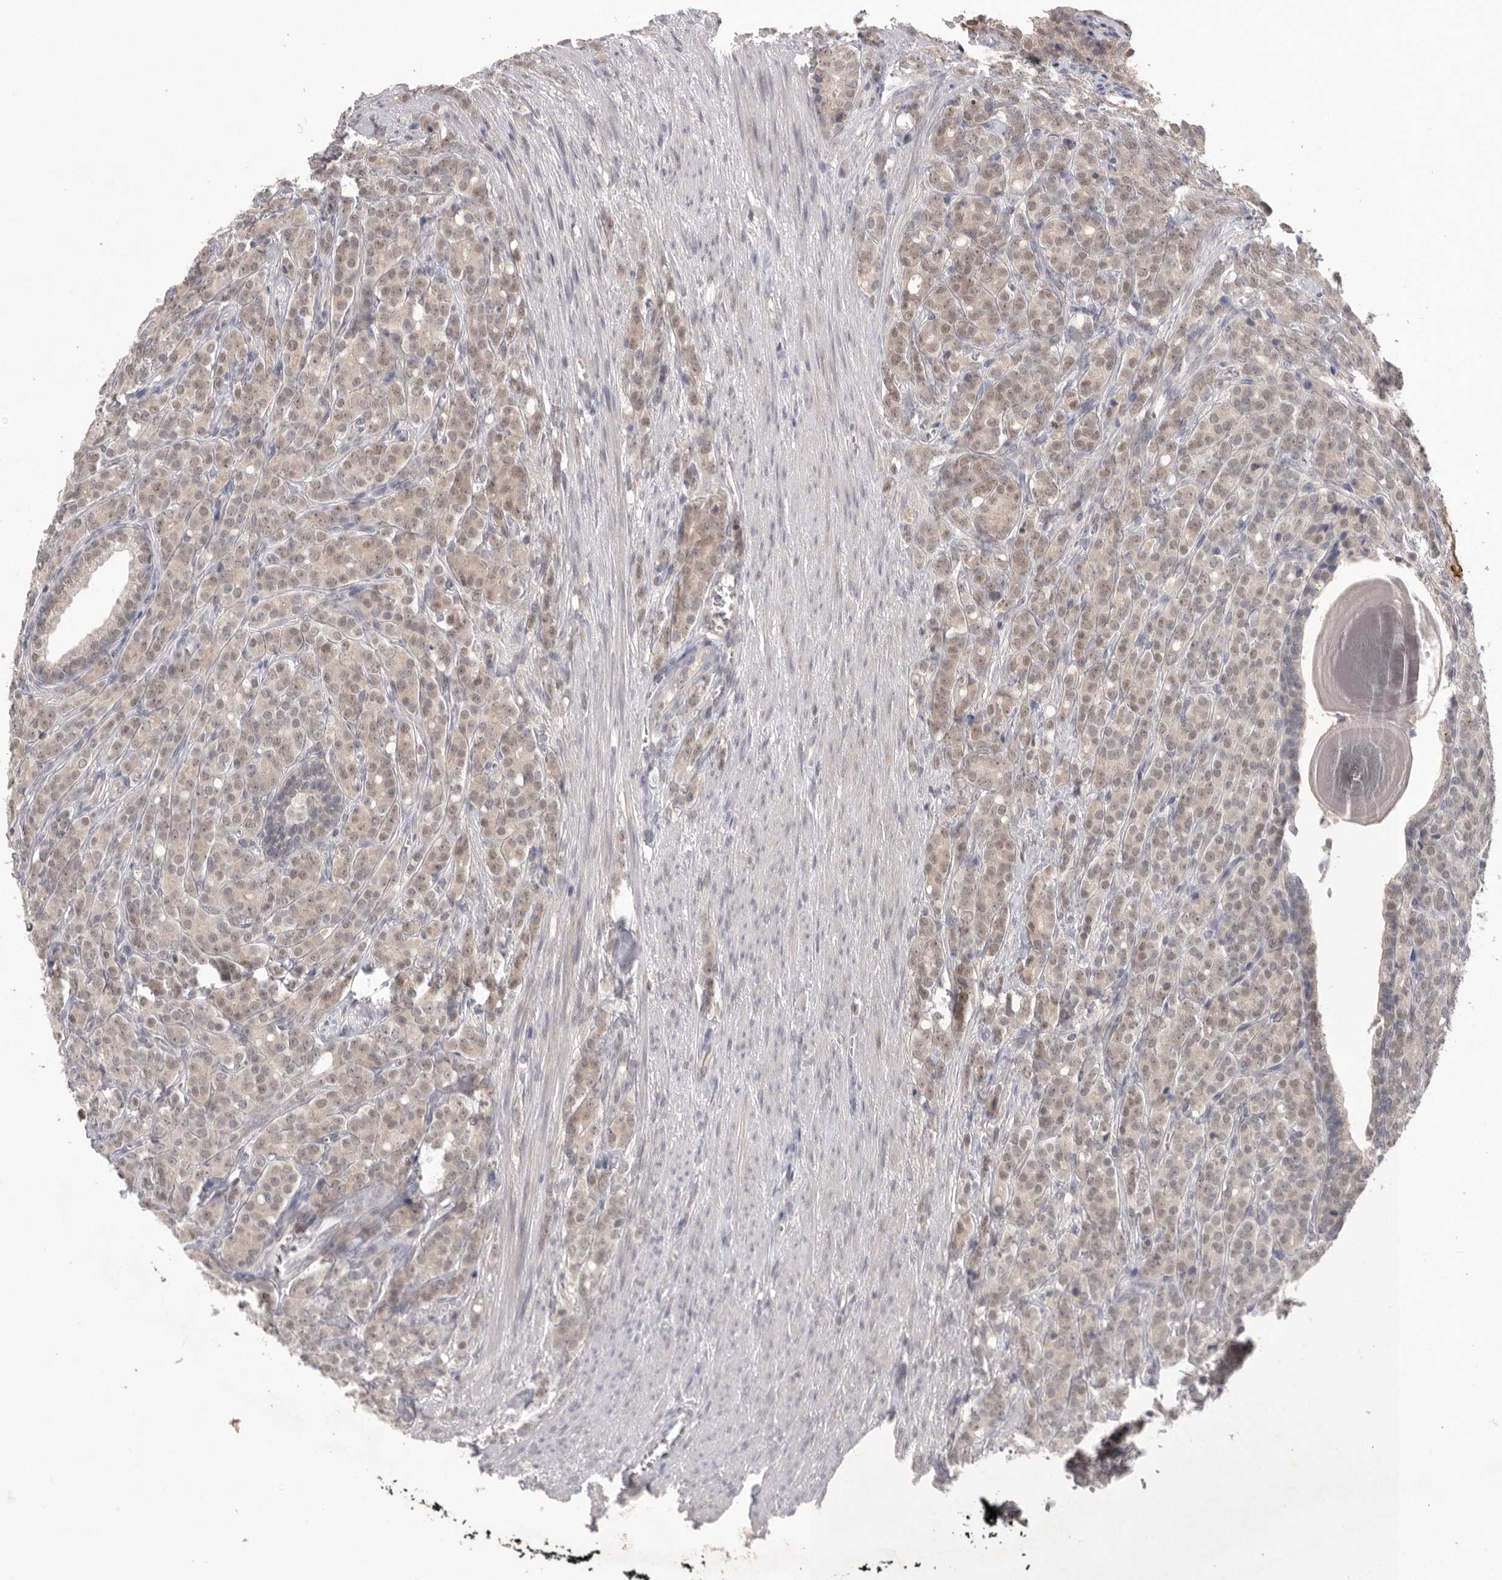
{"staining": {"intensity": "moderate", "quantity": "25%-75%", "location": "cytoplasmic/membranous,nuclear"}, "tissue": "prostate cancer", "cell_type": "Tumor cells", "image_type": "cancer", "snomed": [{"axis": "morphology", "description": "Adenocarcinoma, High grade"}, {"axis": "topography", "description": "Prostate"}], "caption": "The image displays staining of prostate high-grade adenocarcinoma, revealing moderate cytoplasmic/membranous and nuclear protein expression (brown color) within tumor cells. The staining is performed using DAB brown chromogen to label protein expression. The nuclei are counter-stained blue using hematoxylin.", "gene": "HUS1", "patient": {"sex": "male", "age": 62}}